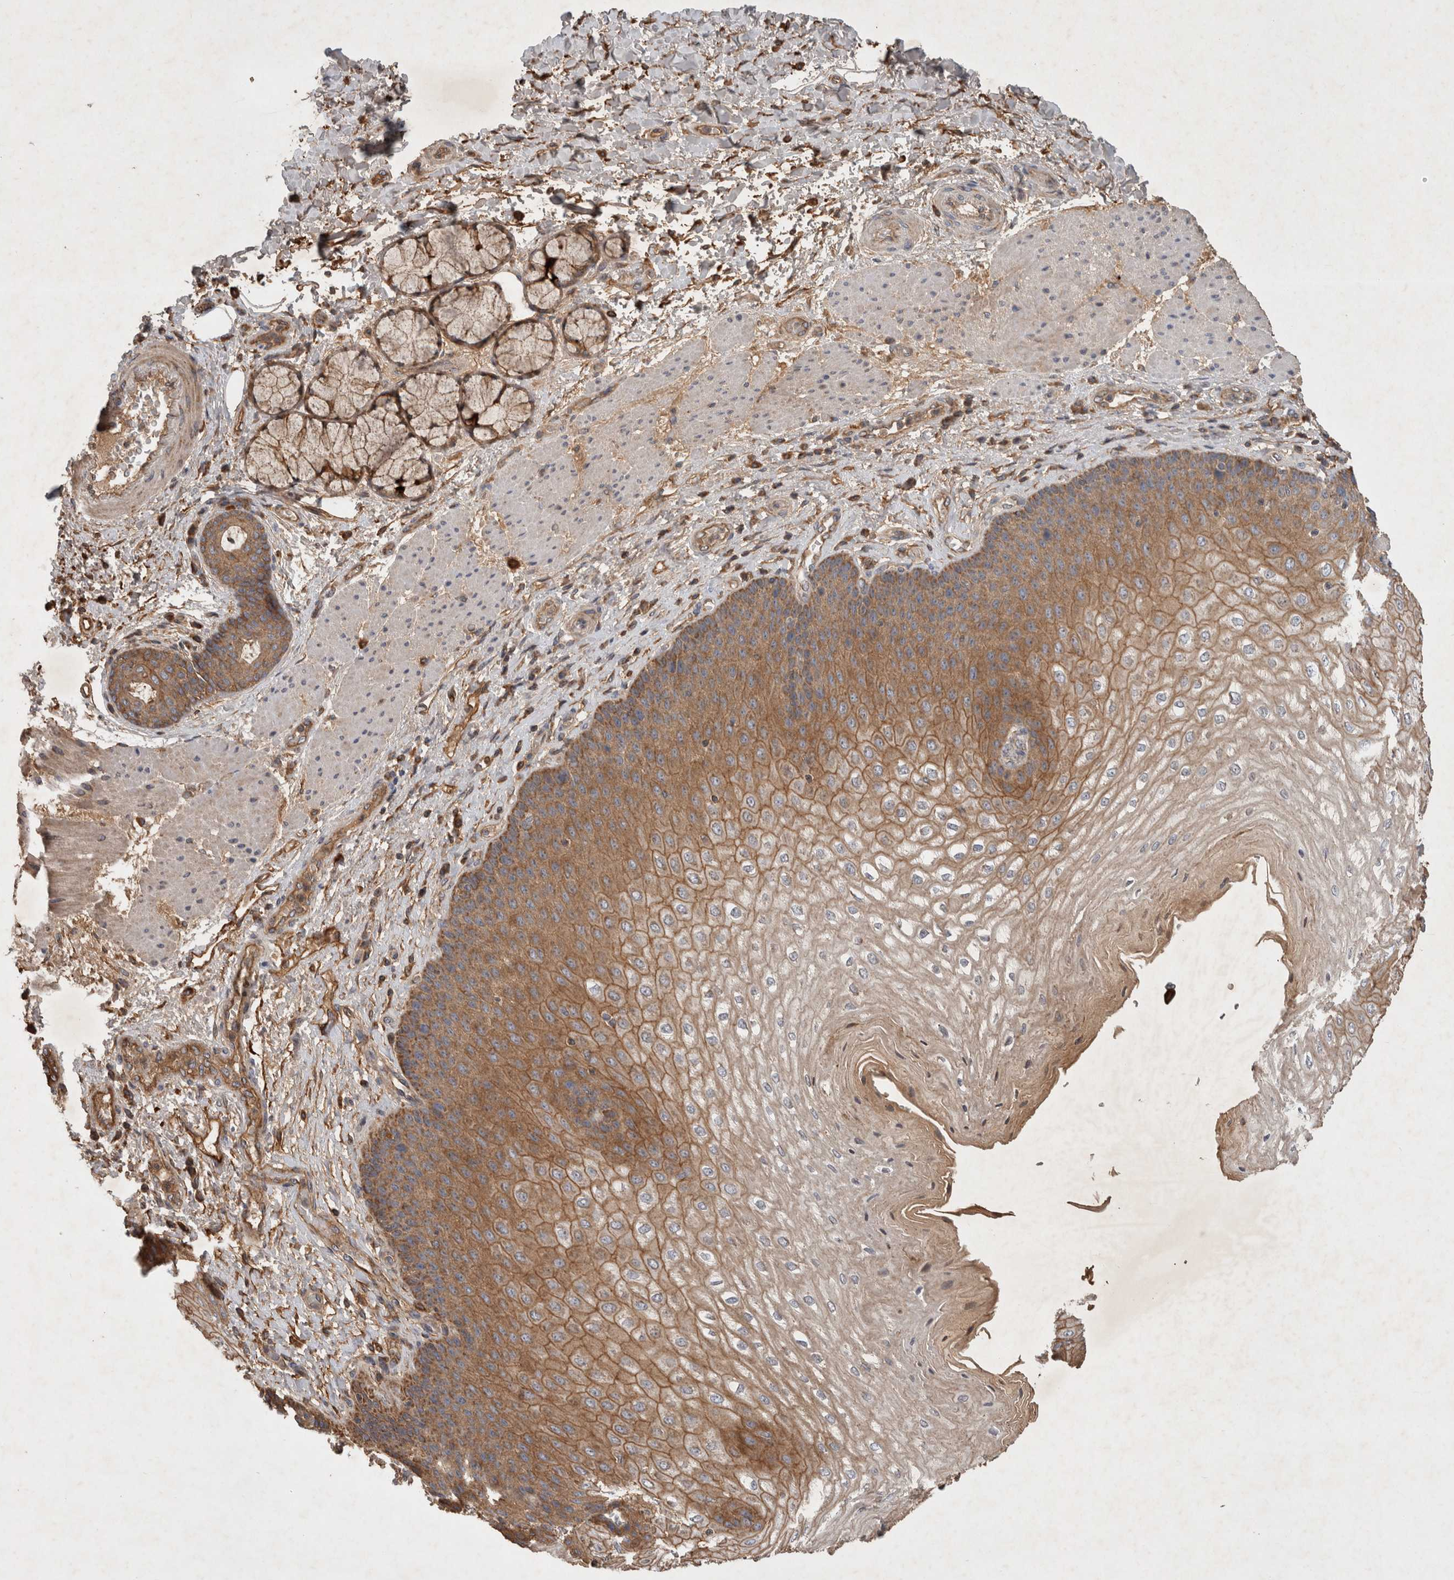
{"staining": {"intensity": "moderate", "quantity": ">75%", "location": "cytoplasmic/membranous"}, "tissue": "esophagus", "cell_type": "Squamous epithelial cells", "image_type": "normal", "snomed": [{"axis": "morphology", "description": "Normal tissue, NOS"}, {"axis": "topography", "description": "Esophagus"}], "caption": "Normal esophagus exhibits moderate cytoplasmic/membranous expression in about >75% of squamous epithelial cells.", "gene": "SERAC1", "patient": {"sex": "male", "age": 54}}